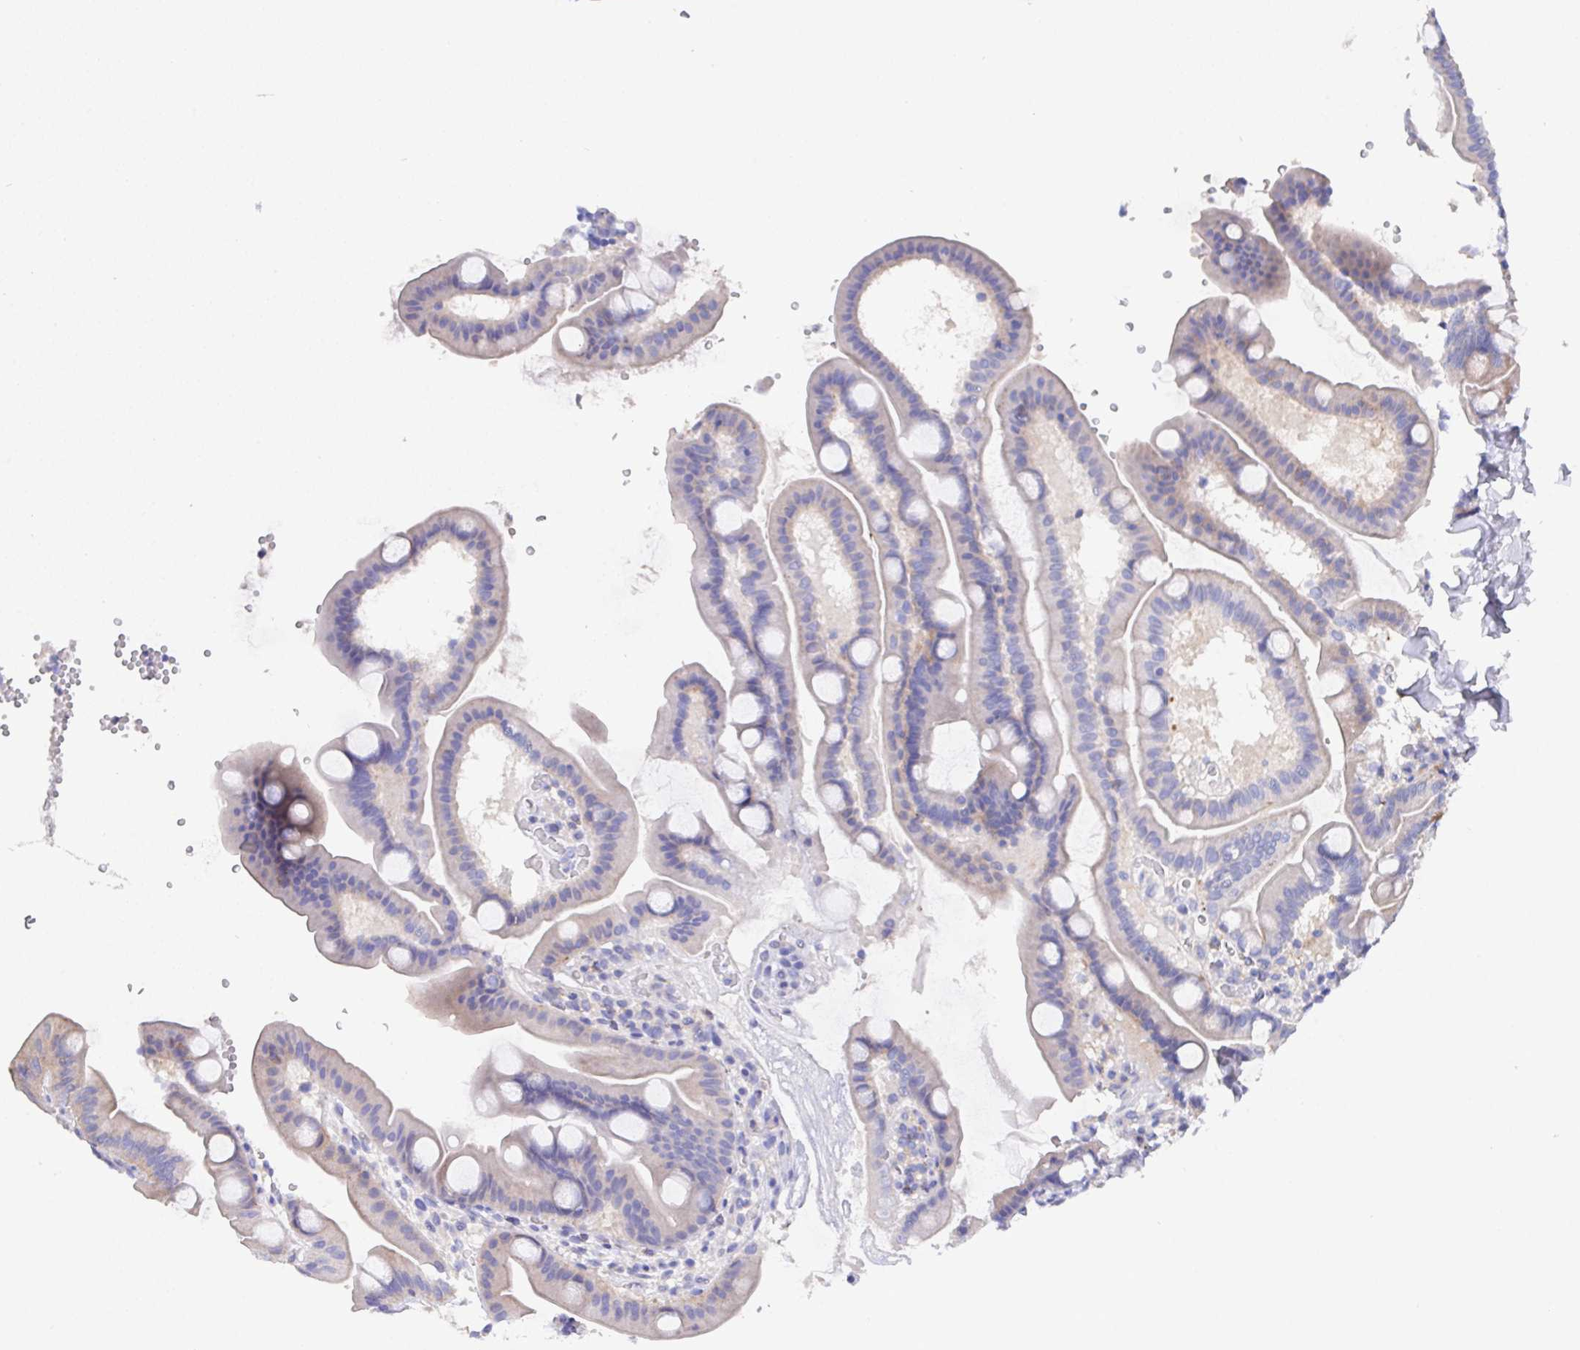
{"staining": {"intensity": "weak", "quantity": "<25%", "location": "cytoplasmic/membranous"}, "tissue": "duodenum", "cell_type": "Glandular cells", "image_type": "normal", "snomed": [{"axis": "morphology", "description": "Normal tissue, NOS"}, {"axis": "topography", "description": "Duodenum"}], "caption": "Protein analysis of unremarkable duodenum demonstrates no significant positivity in glandular cells.", "gene": "PRG3", "patient": {"sex": "male", "age": 59}}